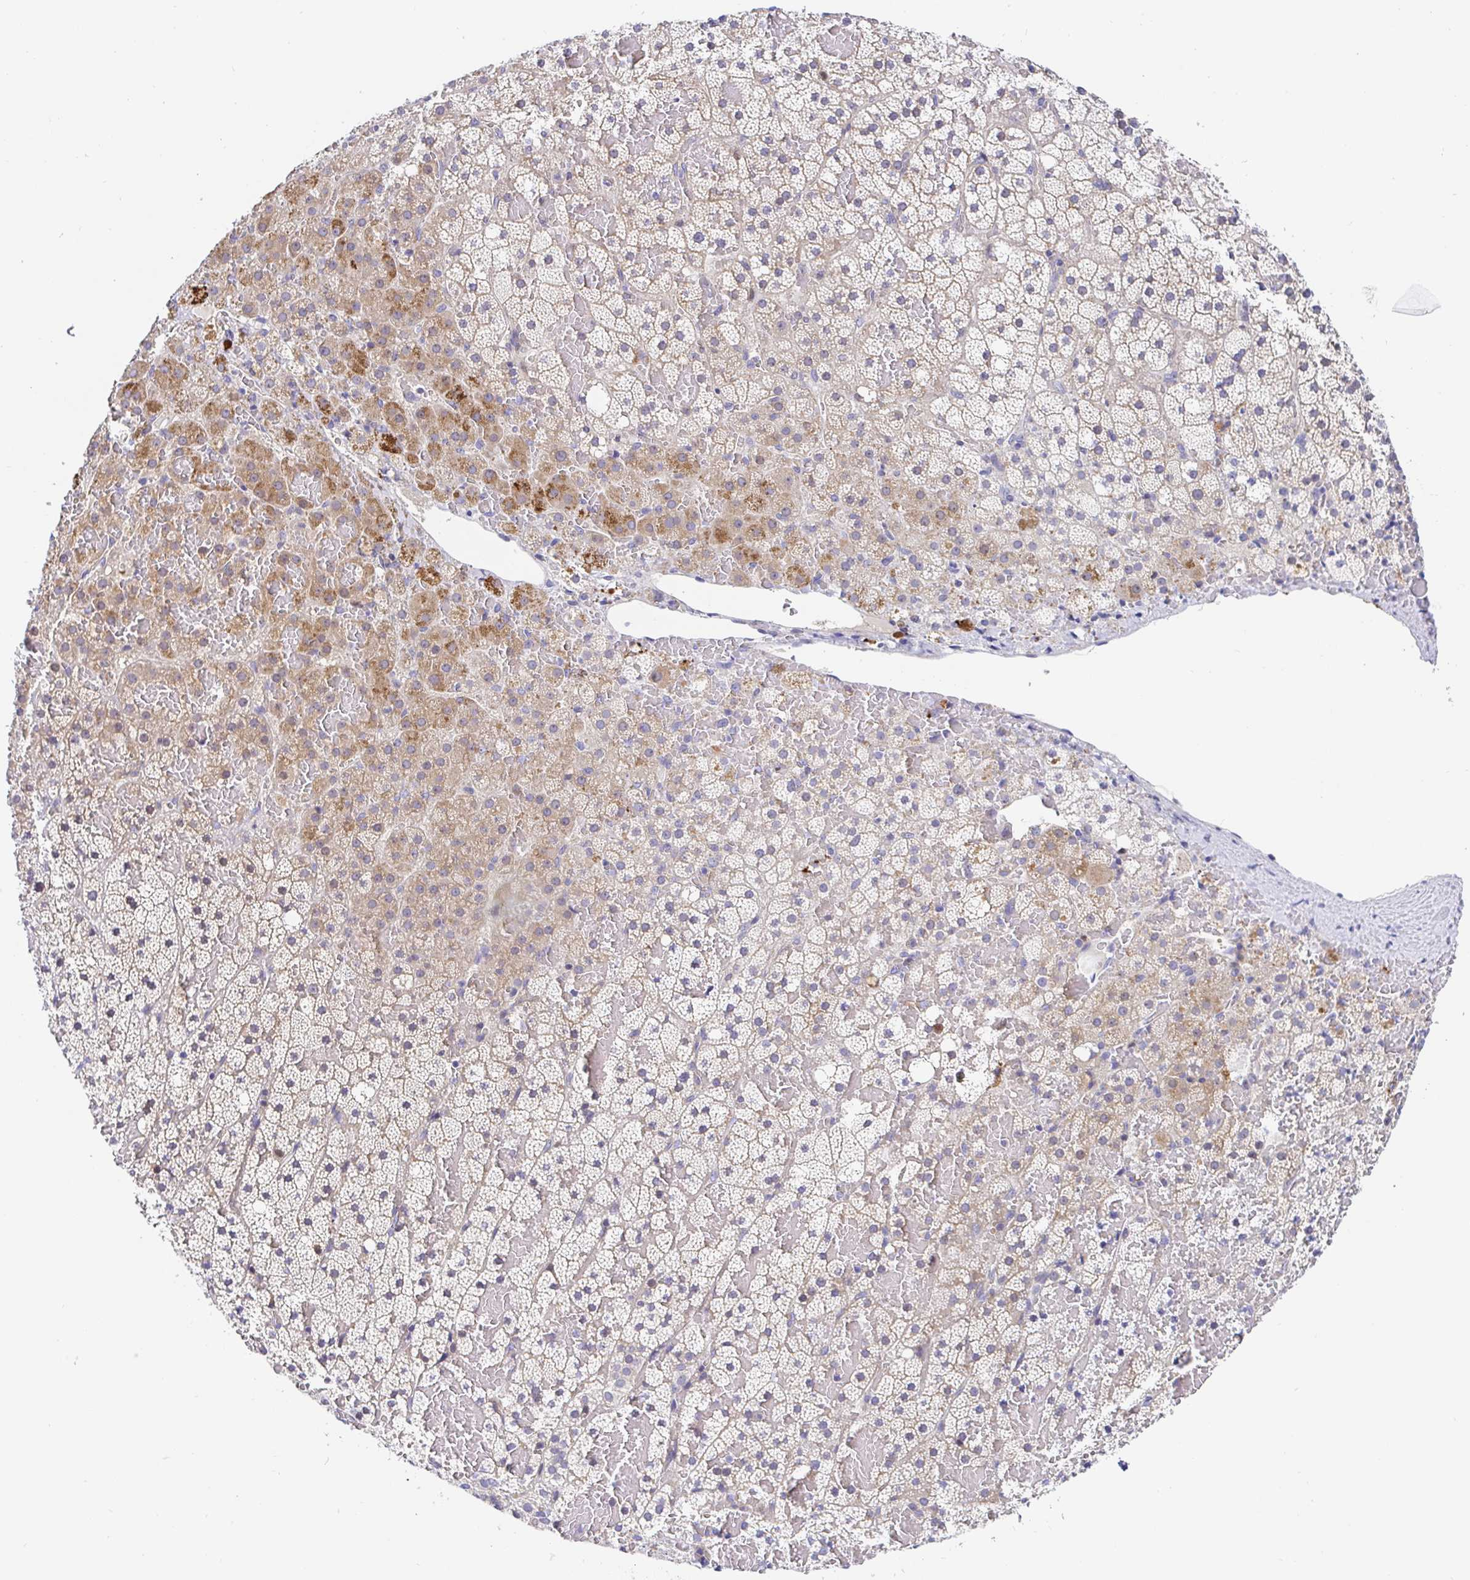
{"staining": {"intensity": "moderate", "quantity": "25%-75%", "location": "cytoplasmic/membranous"}, "tissue": "adrenal gland", "cell_type": "Glandular cells", "image_type": "normal", "snomed": [{"axis": "morphology", "description": "Normal tissue, NOS"}, {"axis": "topography", "description": "Adrenal gland"}], "caption": "Immunohistochemistry staining of normal adrenal gland, which exhibits medium levels of moderate cytoplasmic/membranous positivity in approximately 25%-75% of glandular cells indicating moderate cytoplasmic/membranous protein staining. The staining was performed using DAB (3,3'-diaminobenzidine) (brown) for protein detection and nuclei were counterstained in hematoxylin (blue).", "gene": "TIMELESS", "patient": {"sex": "male", "age": 53}}